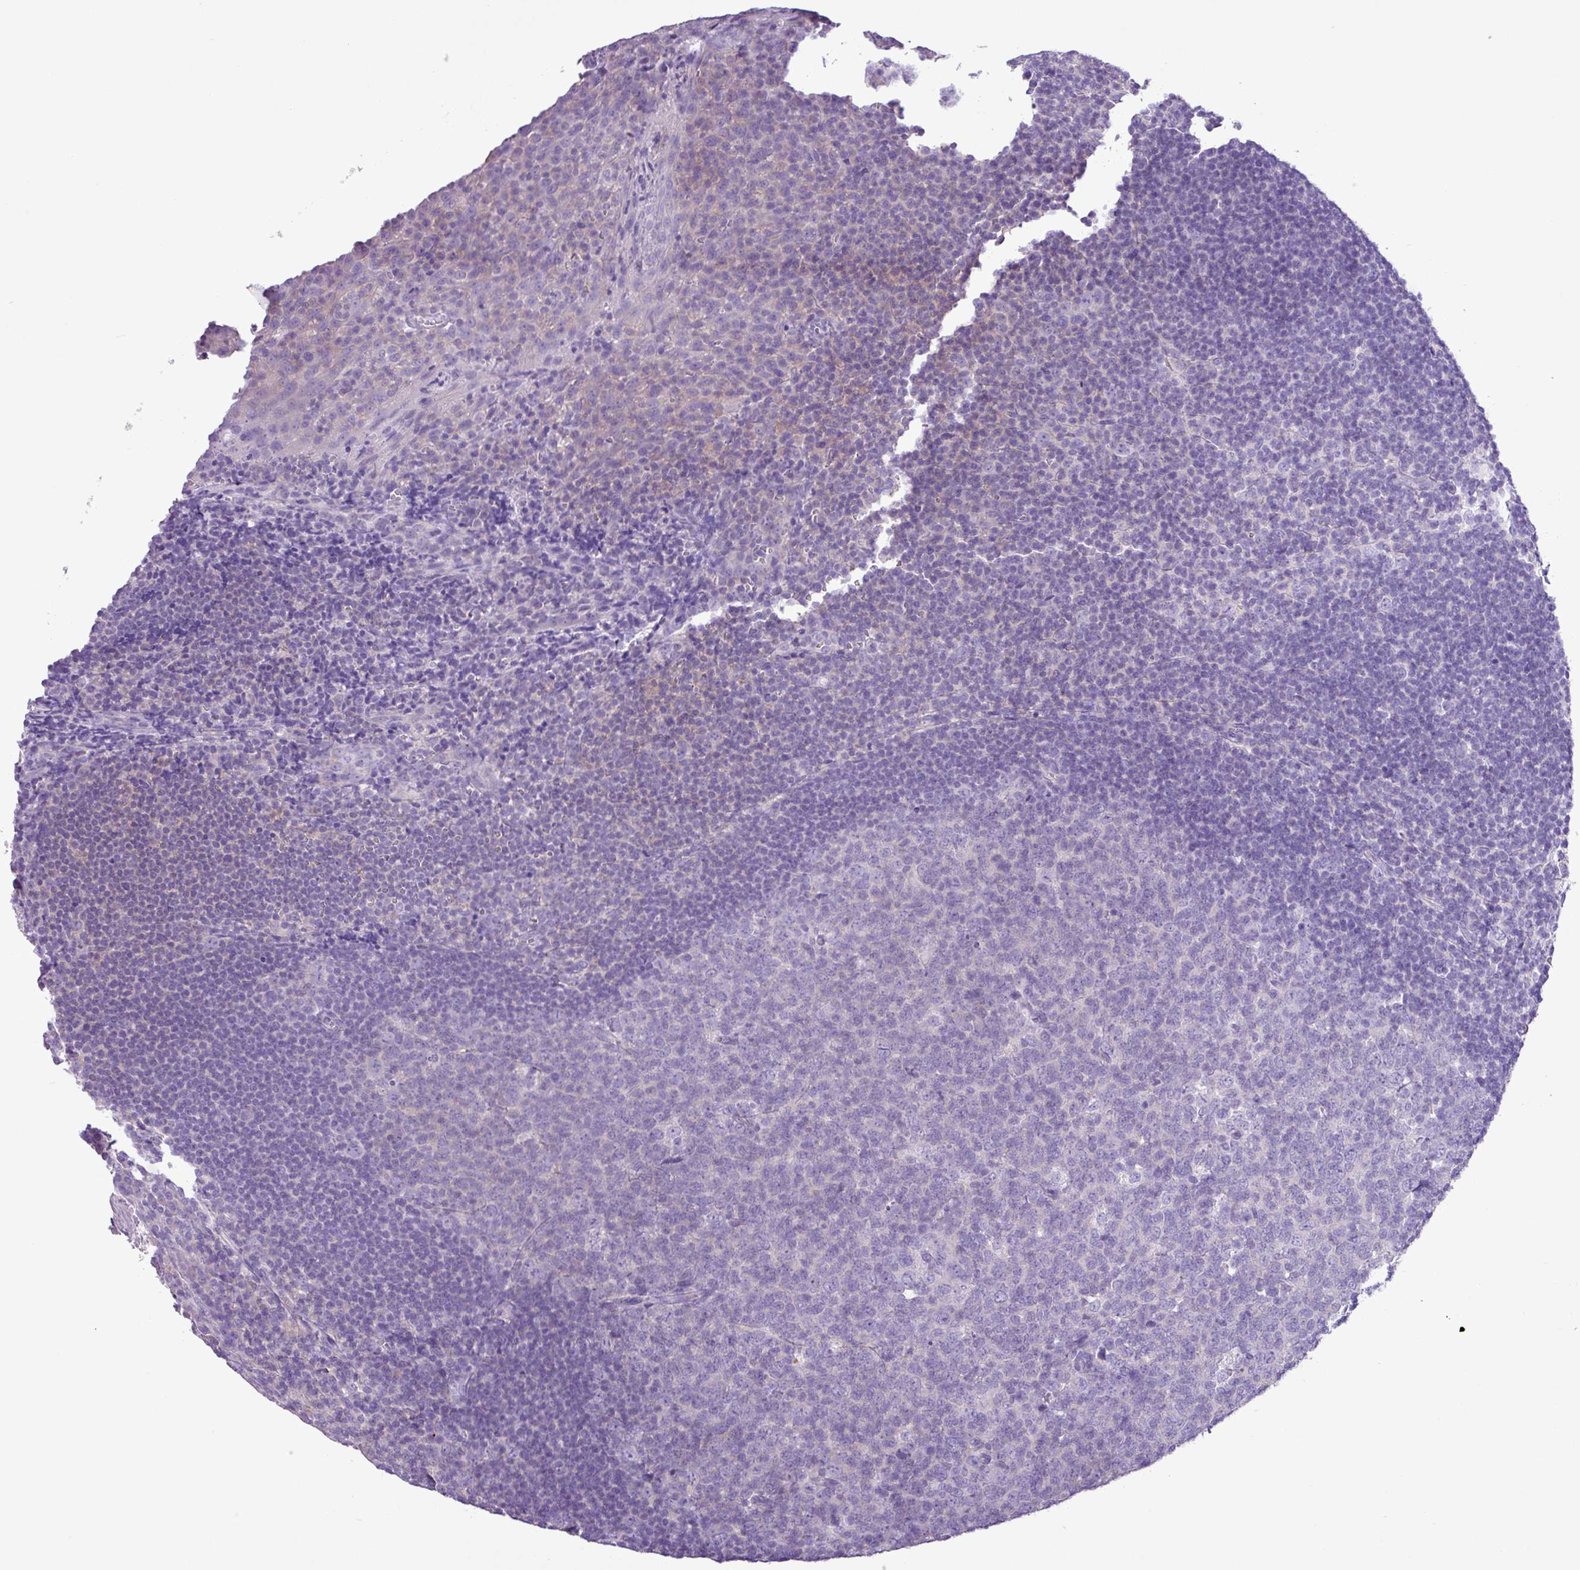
{"staining": {"intensity": "negative", "quantity": "none", "location": "none"}, "tissue": "tonsil", "cell_type": "Germinal center cells", "image_type": "normal", "snomed": [{"axis": "morphology", "description": "Normal tissue, NOS"}, {"axis": "topography", "description": "Tonsil"}], "caption": "Immunohistochemistry (IHC) micrograph of unremarkable human tonsil stained for a protein (brown), which shows no expression in germinal center cells. The staining is performed using DAB (3,3'-diaminobenzidine) brown chromogen with nuclei counter-stained in using hematoxylin.", "gene": "ZNF334", "patient": {"sex": "male", "age": 27}}